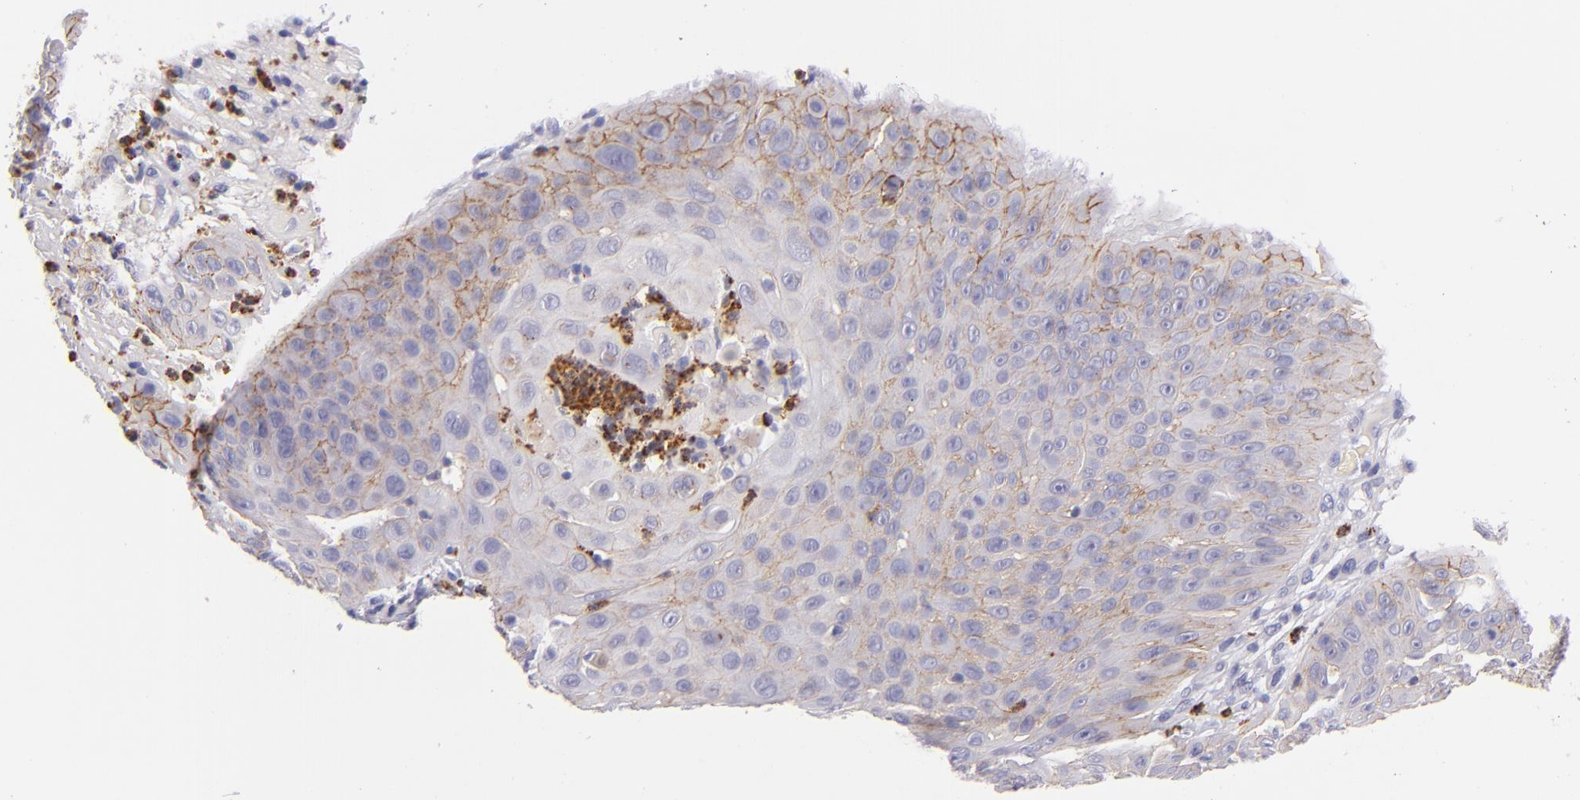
{"staining": {"intensity": "moderate", "quantity": "25%-75%", "location": "cytoplasmic/membranous"}, "tissue": "skin cancer", "cell_type": "Tumor cells", "image_type": "cancer", "snomed": [{"axis": "morphology", "description": "Squamous cell carcinoma, NOS"}, {"axis": "topography", "description": "Skin"}], "caption": "Skin cancer stained for a protein reveals moderate cytoplasmic/membranous positivity in tumor cells.", "gene": "CDH3", "patient": {"sex": "male", "age": 82}}